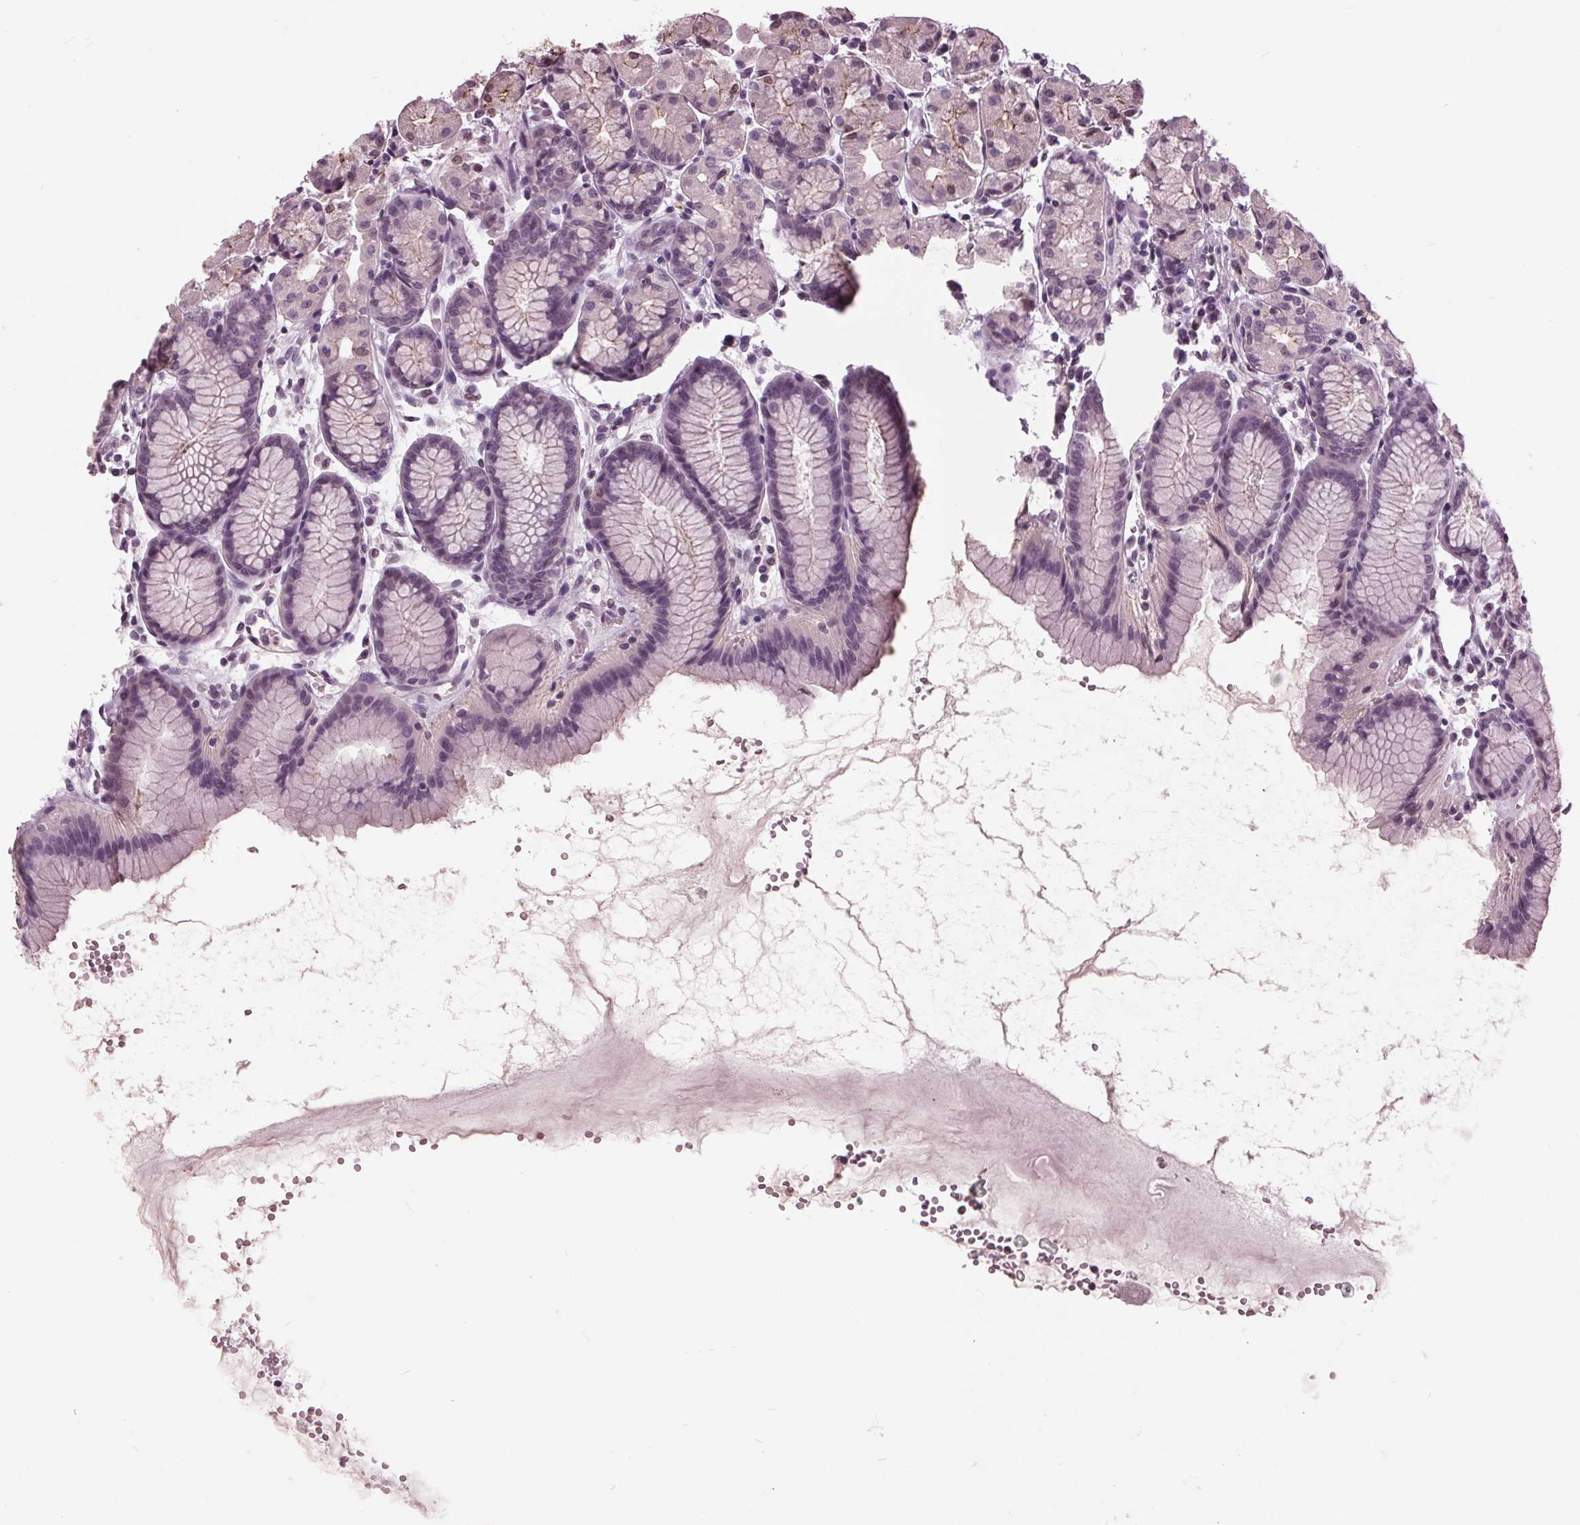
{"staining": {"intensity": "moderate", "quantity": "<25%", "location": "cytoplasmic/membranous,nuclear"}, "tissue": "stomach", "cell_type": "Glandular cells", "image_type": "normal", "snomed": [{"axis": "morphology", "description": "Normal tissue, NOS"}, {"axis": "topography", "description": "Stomach, upper"}], "caption": "Protein expression analysis of benign human stomach reveals moderate cytoplasmic/membranous,nuclear staining in approximately <25% of glandular cells.", "gene": "SLC9A4", "patient": {"sex": "male", "age": 47}}